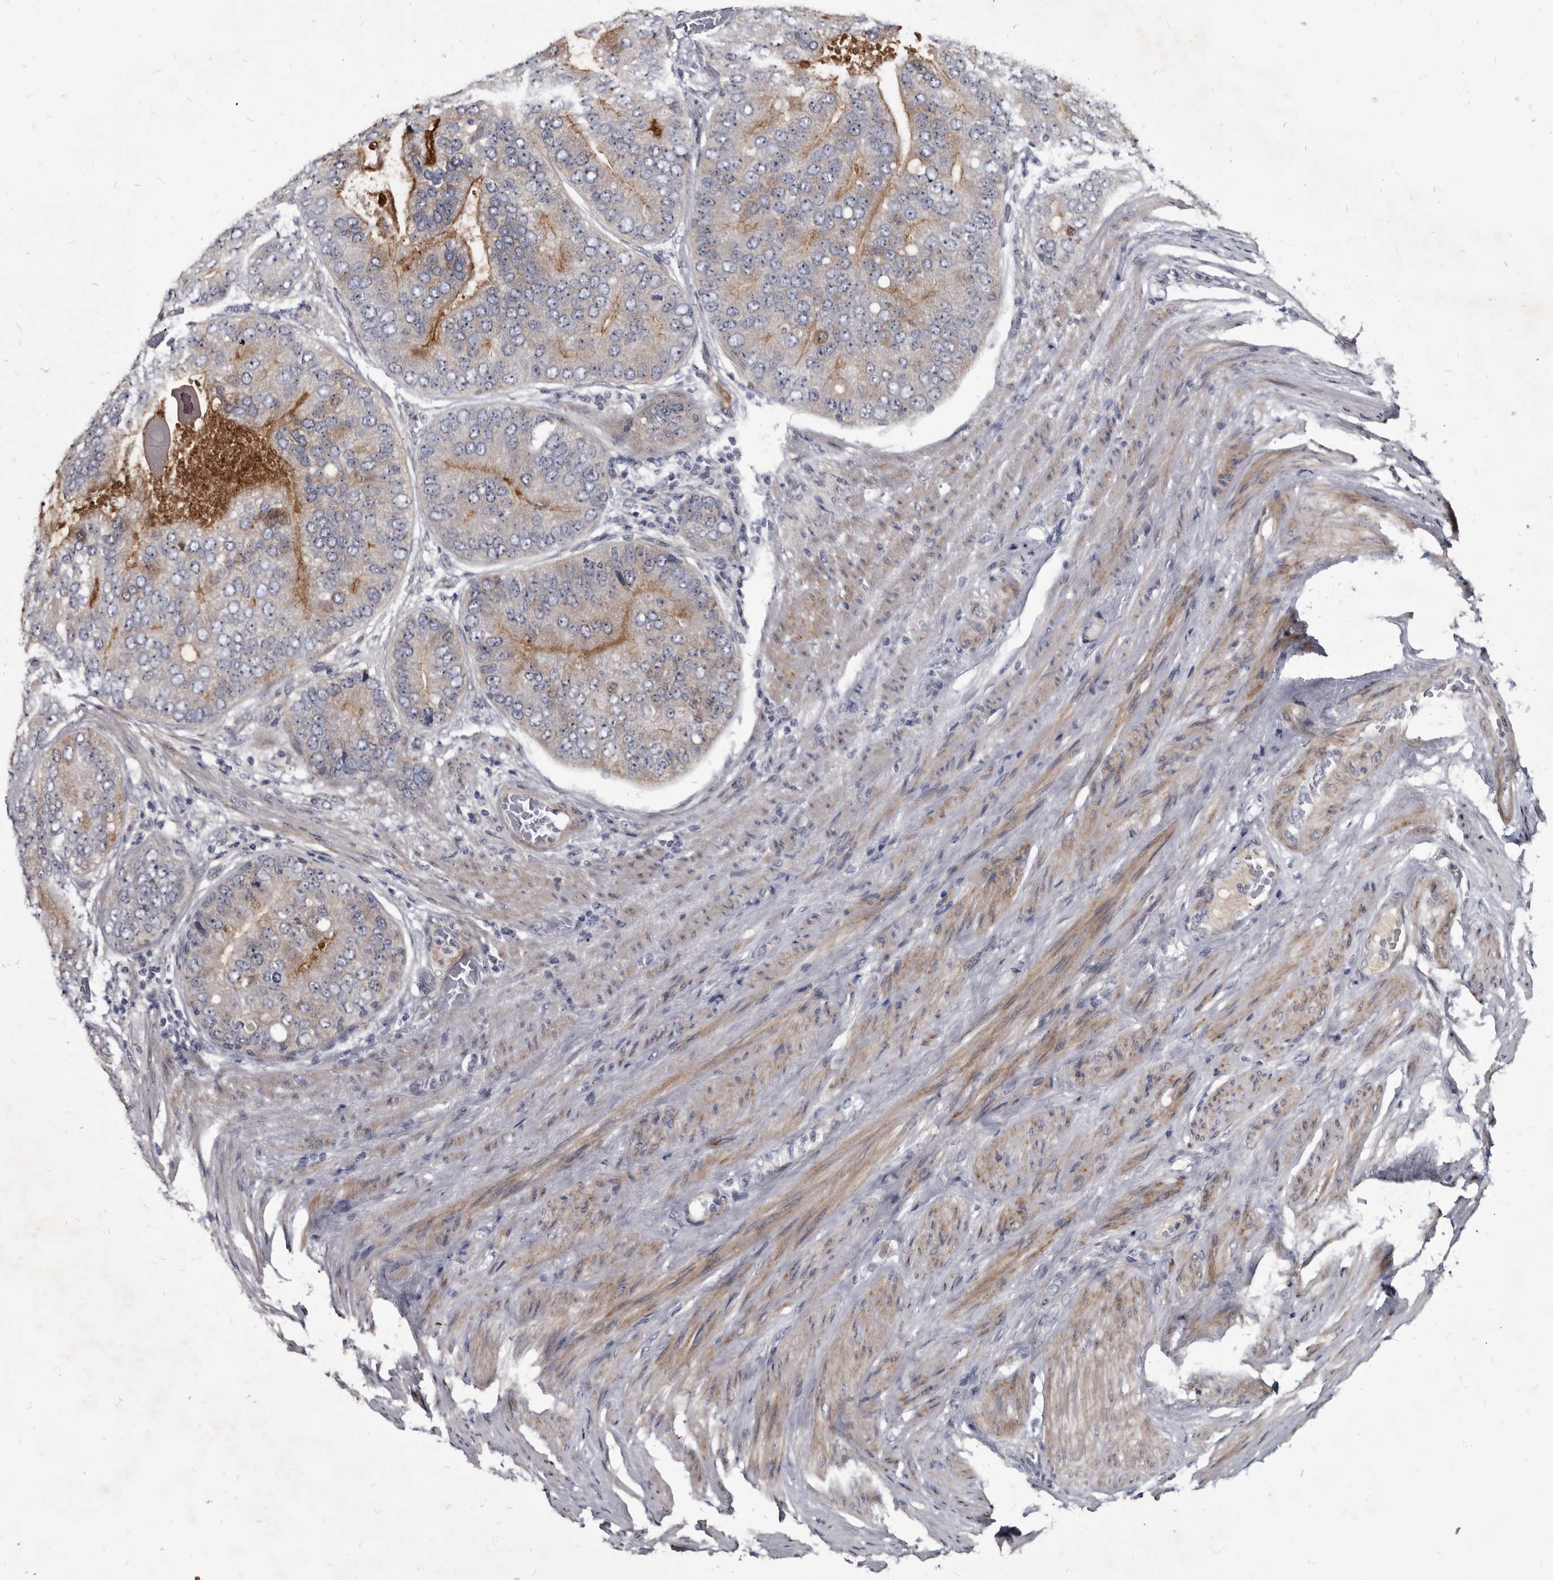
{"staining": {"intensity": "moderate", "quantity": "25%-75%", "location": "cytoplasmic/membranous"}, "tissue": "prostate cancer", "cell_type": "Tumor cells", "image_type": "cancer", "snomed": [{"axis": "morphology", "description": "Adenocarcinoma, High grade"}, {"axis": "topography", "description": "Prostate"}], "caption": "High-grade adenocarcinoma (prostate) stained with DAB immunohistochemistry shows medium levels of moderate cytoplasmic/membranous staining in approximately 25%-75% of tumor cells.", "gene": "PRSS8", "patient": {"sex": "male", "age": 70}}